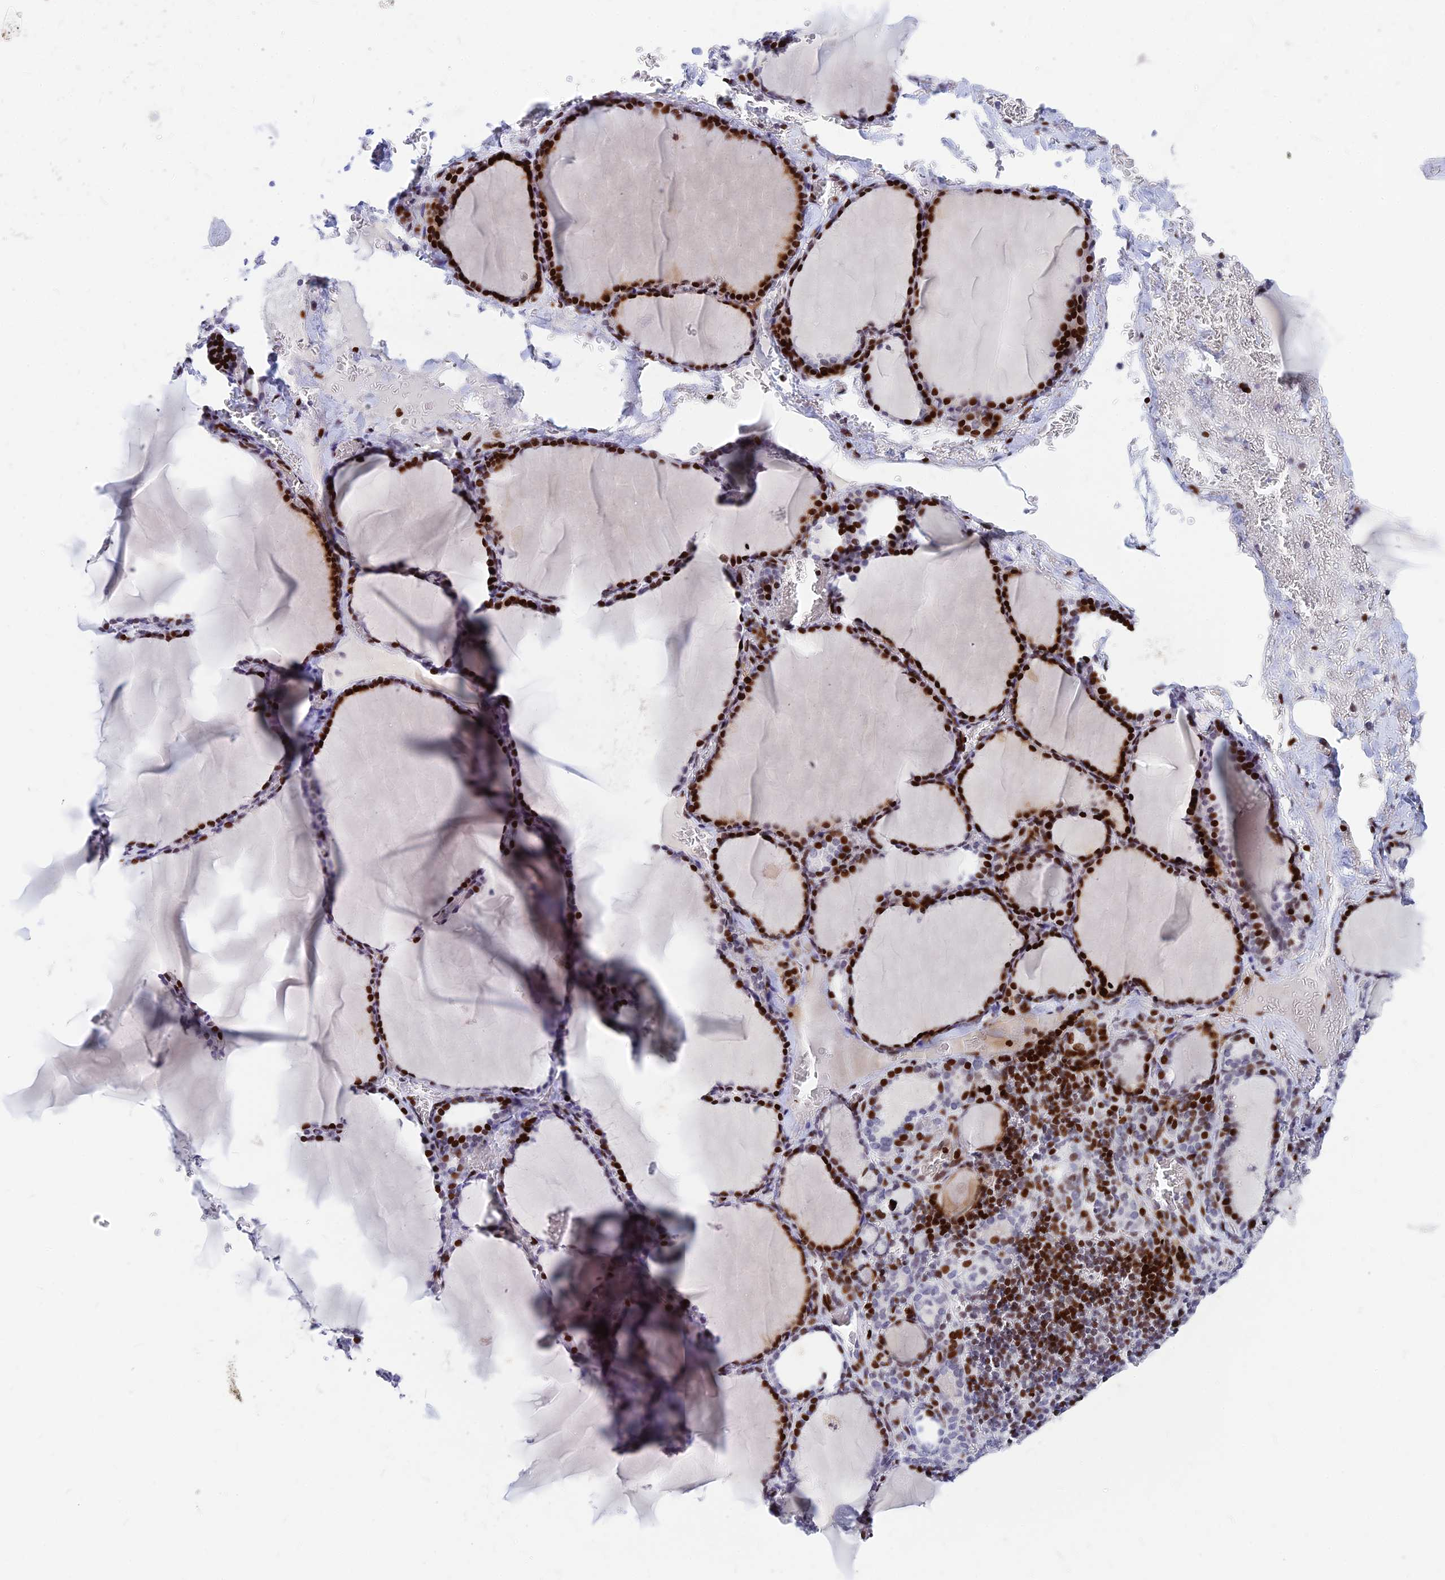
{"staining": {"intensity": "strong", "quantity": ">75%", "location": "nuclear"}, "tissue": "thyroid gland", "cell_type": "Glandular cells", "image_type": "normal", "snomed": [{"axis": "morphology", "description": "Normal tissue, NOS"}, {"axis": "topography", "description": "Thyroid gland"}], "caption": "Immunohistochemical staining of normal human thyroid gland displays strong nuclear protein positivity in about >75% of glandular cells.", "gene": "PRPS1", "patient": {"sex": "female", "age": 39}}